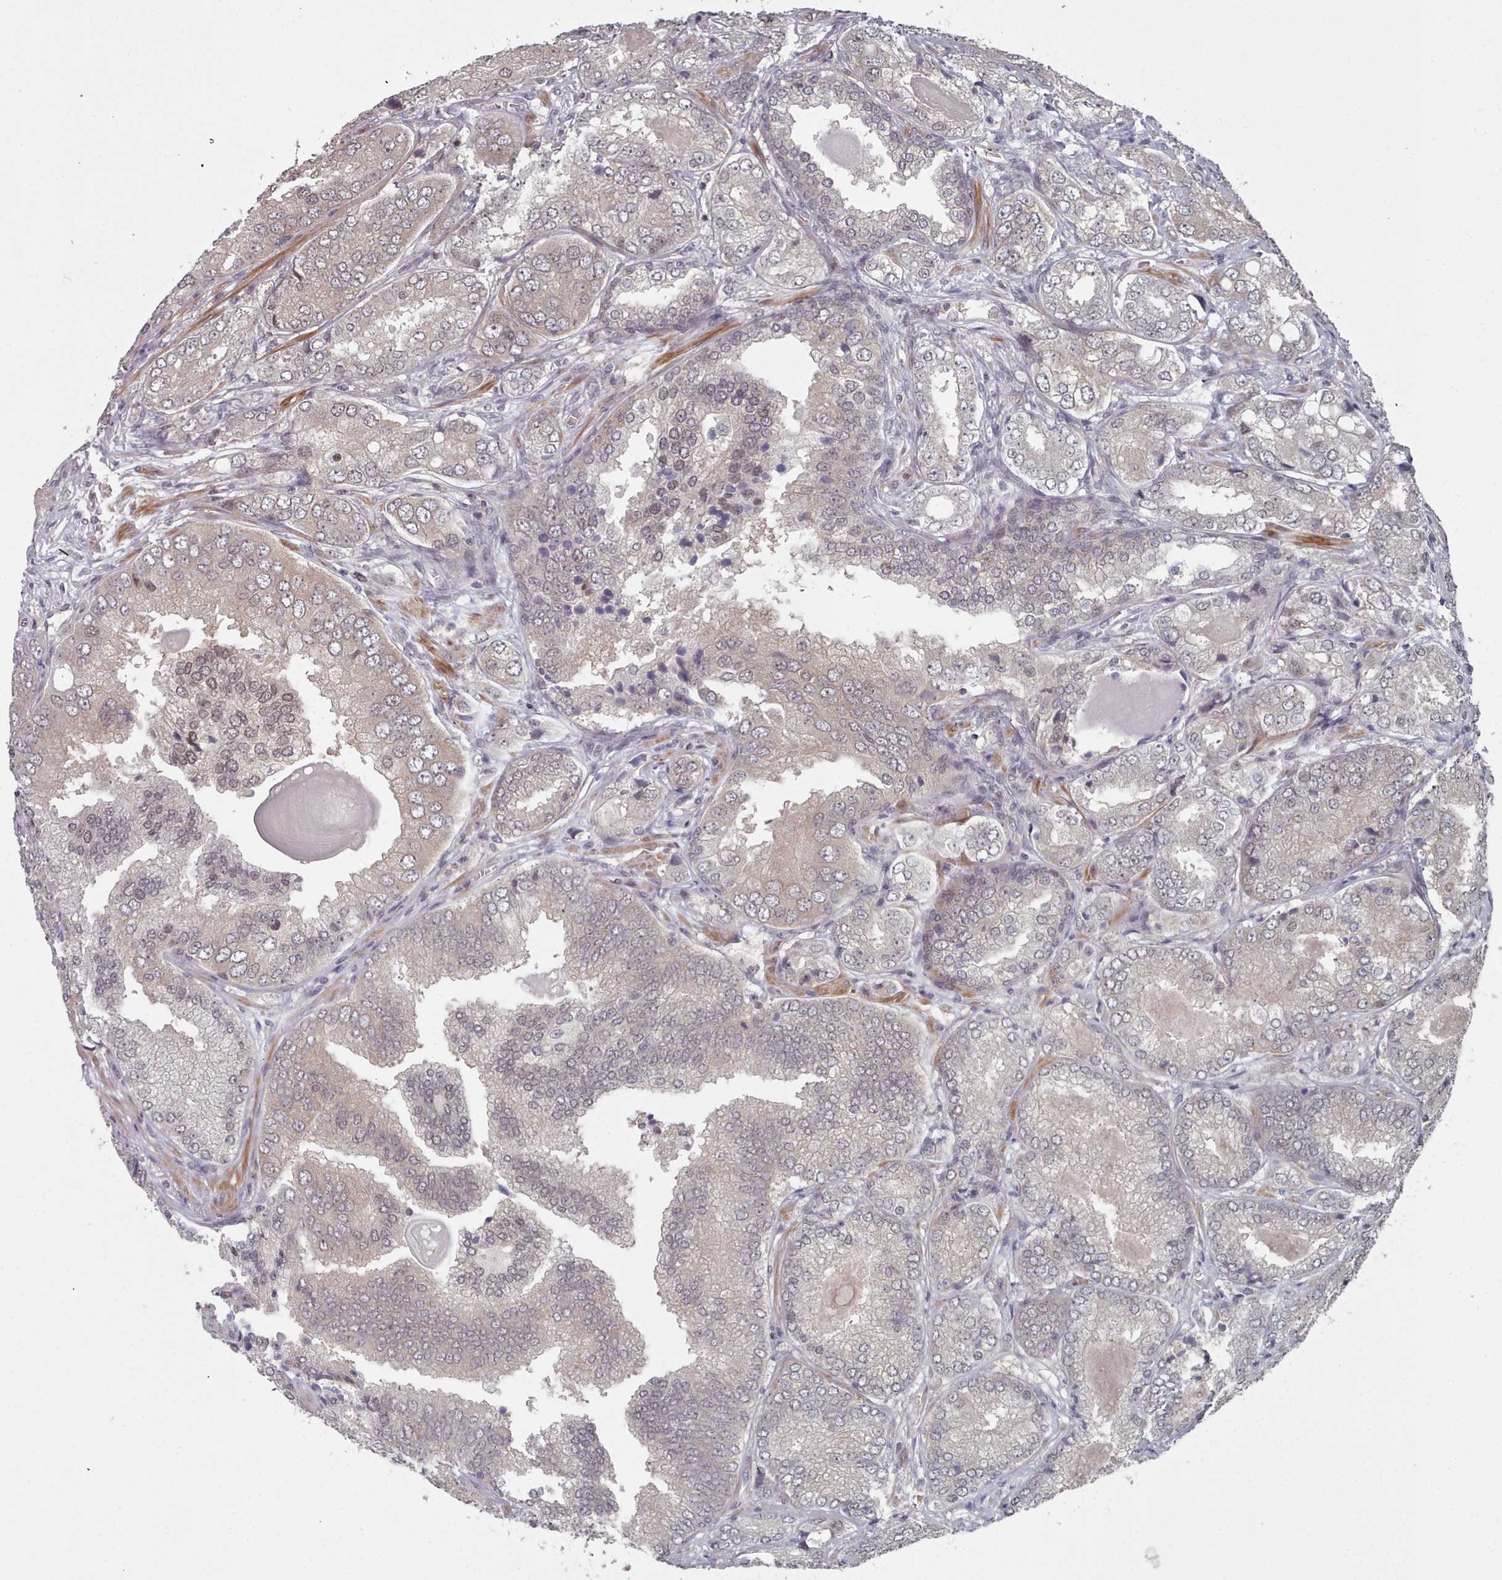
{"staining": {"intensity": "weak", "quantity": "<25%", "location": "cytoplasmic/membranous"}, "tissue": "prostate cancer", "cell_type": "Tumor cells", "image_type": "cancer", "snomed": [{"axis": "morphology", "description": "Adenocarcinoma, High grade"}, {"axis": "topography", "description": "Prostate"}], "caption": "Human prostate high-grade adenocarcinoma stained for a protein using IHC displays no staining in tumor cells.", "gene": "HYAL3", "patient": {"sex": "male", "age": 63}}